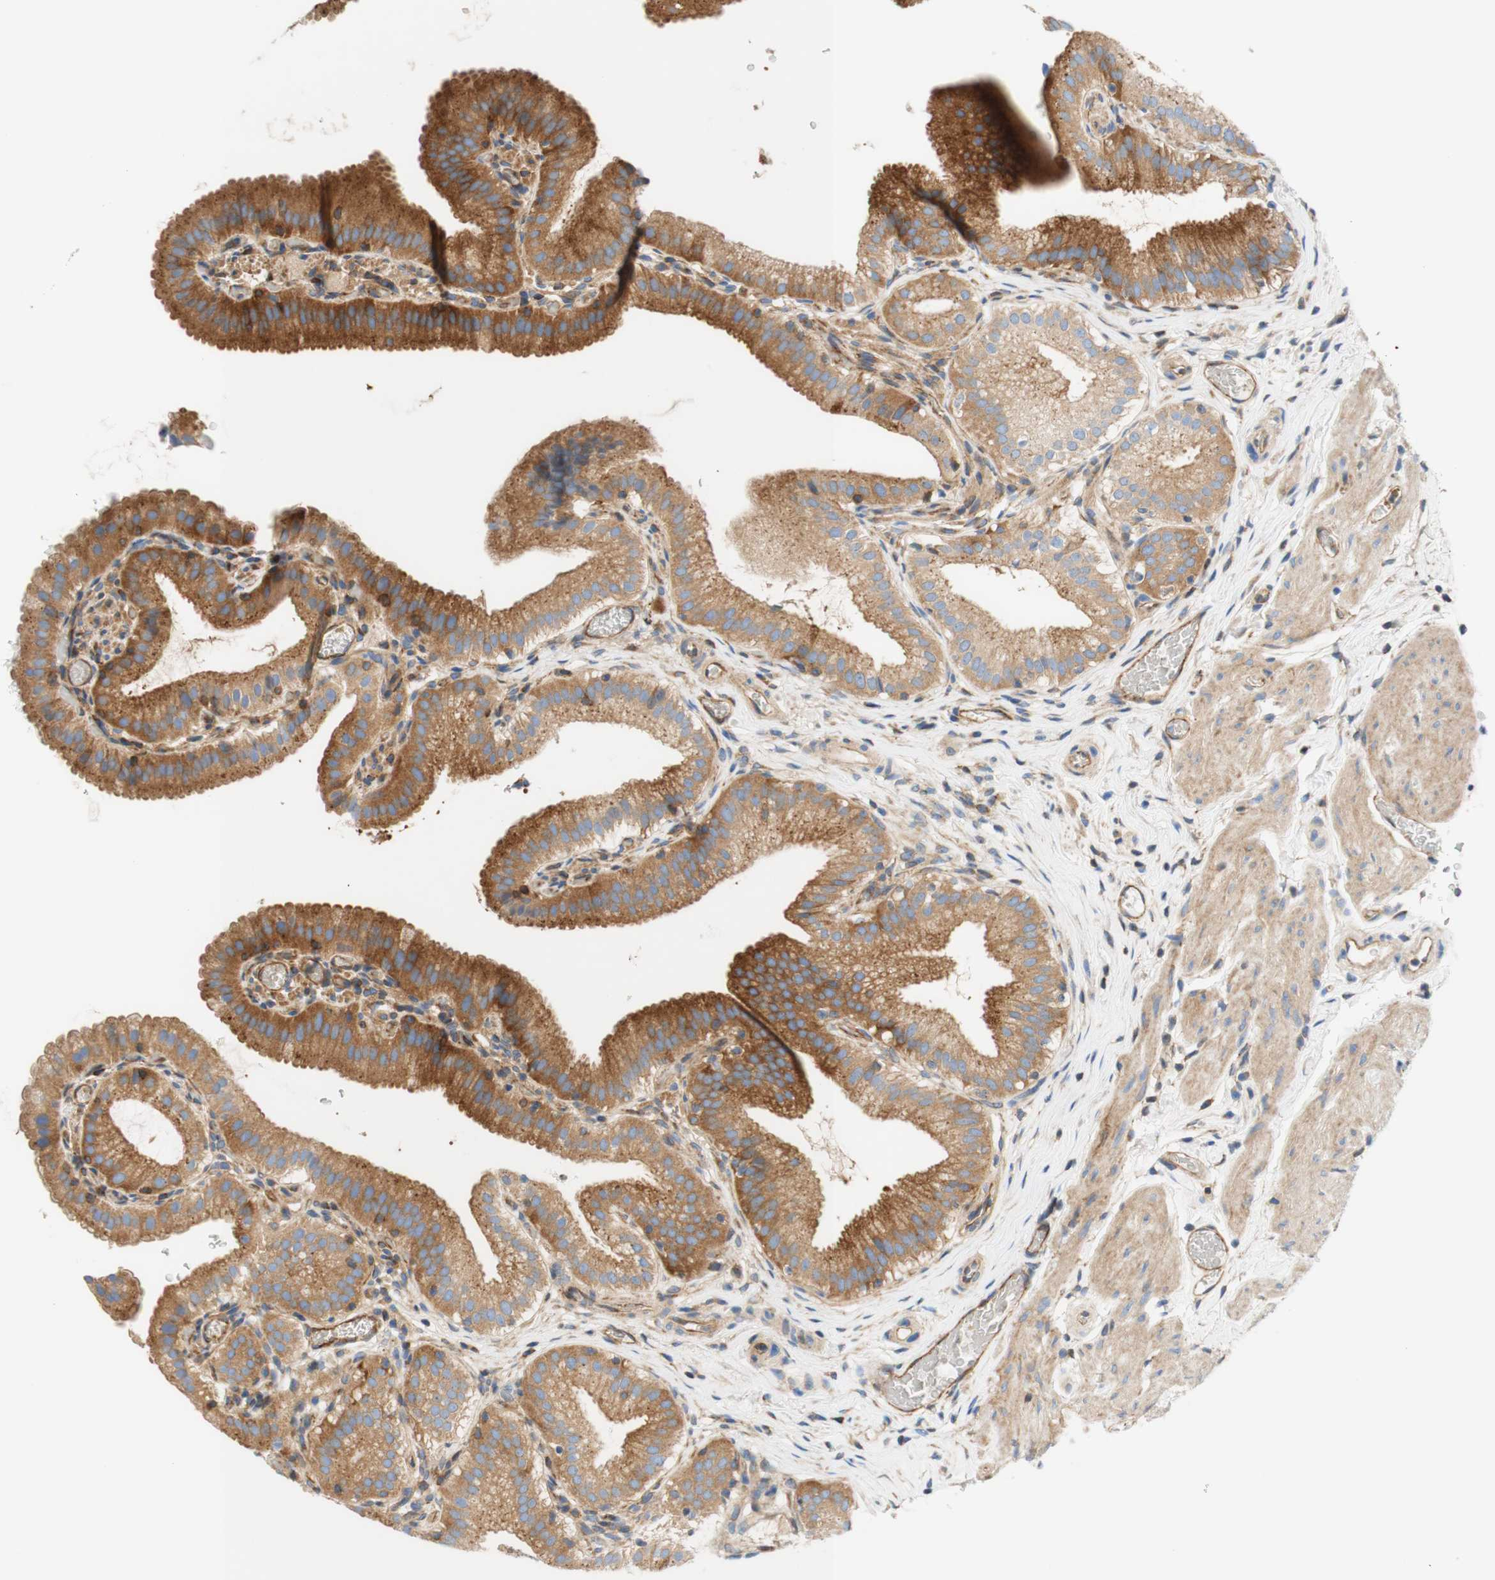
{"staining": {"intensity": "moderate", "quantity": ">75%", "location": "cytoplasmic/membranous"}, "tissue": "gallbladder", "cell_type": "Glandular cells", "image_type": "normal", "snomed": [{"axis": "morphology", "description": "Normal tissue, NOS"}, {"axis": "topography", "description": "Gallbladder"}], "caption": "Immunohistochemical staining of unremarkable gallbladder shows moderate cytoplasmic/membranous protein staining in about >75% of glandular cells.", "gene": "STOM", "patient": {"sex": "male", "age": 54}}